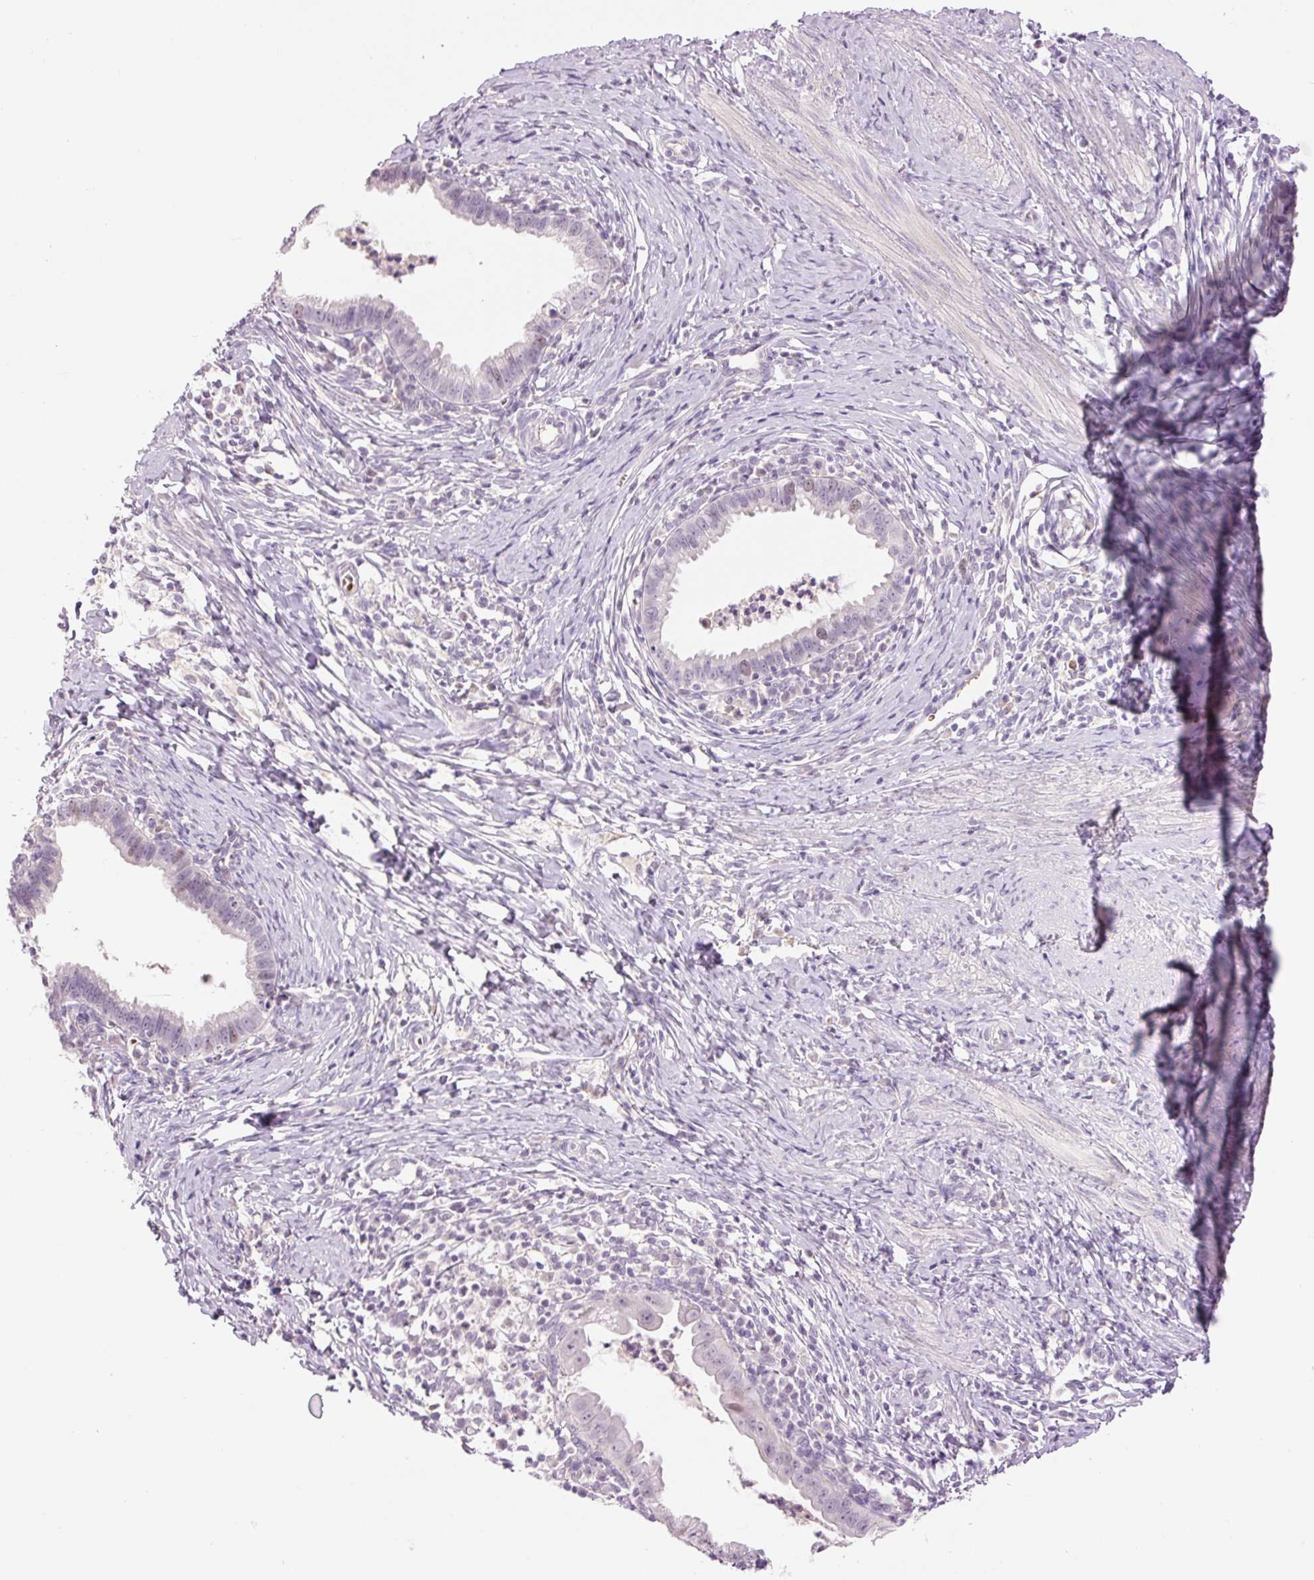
{"staining": {"intensity": "weak", "quantity": "<25%", "location": "nuclear"}, "tissue": "cervical cancer", "cell_type": "Tumor cells", "image_type": "cancer", "snomed": [{"axis": "morphology", "description": "Adenocarcinoma, NOS"}, {"axis": "topography", "description": "Cervix"}], "caption": "The immunohistochemistry (IHC) micrograph has no significant staining in tumor cells of adenocarcinoma (cervical) tissue. (Stains: DAB IHC with hematoxylin counter stain, Microscopy: brightfield microscopy at high magnification).", "gene": "LY6G6D", "patient": {"sex": "female", "age": 36}}